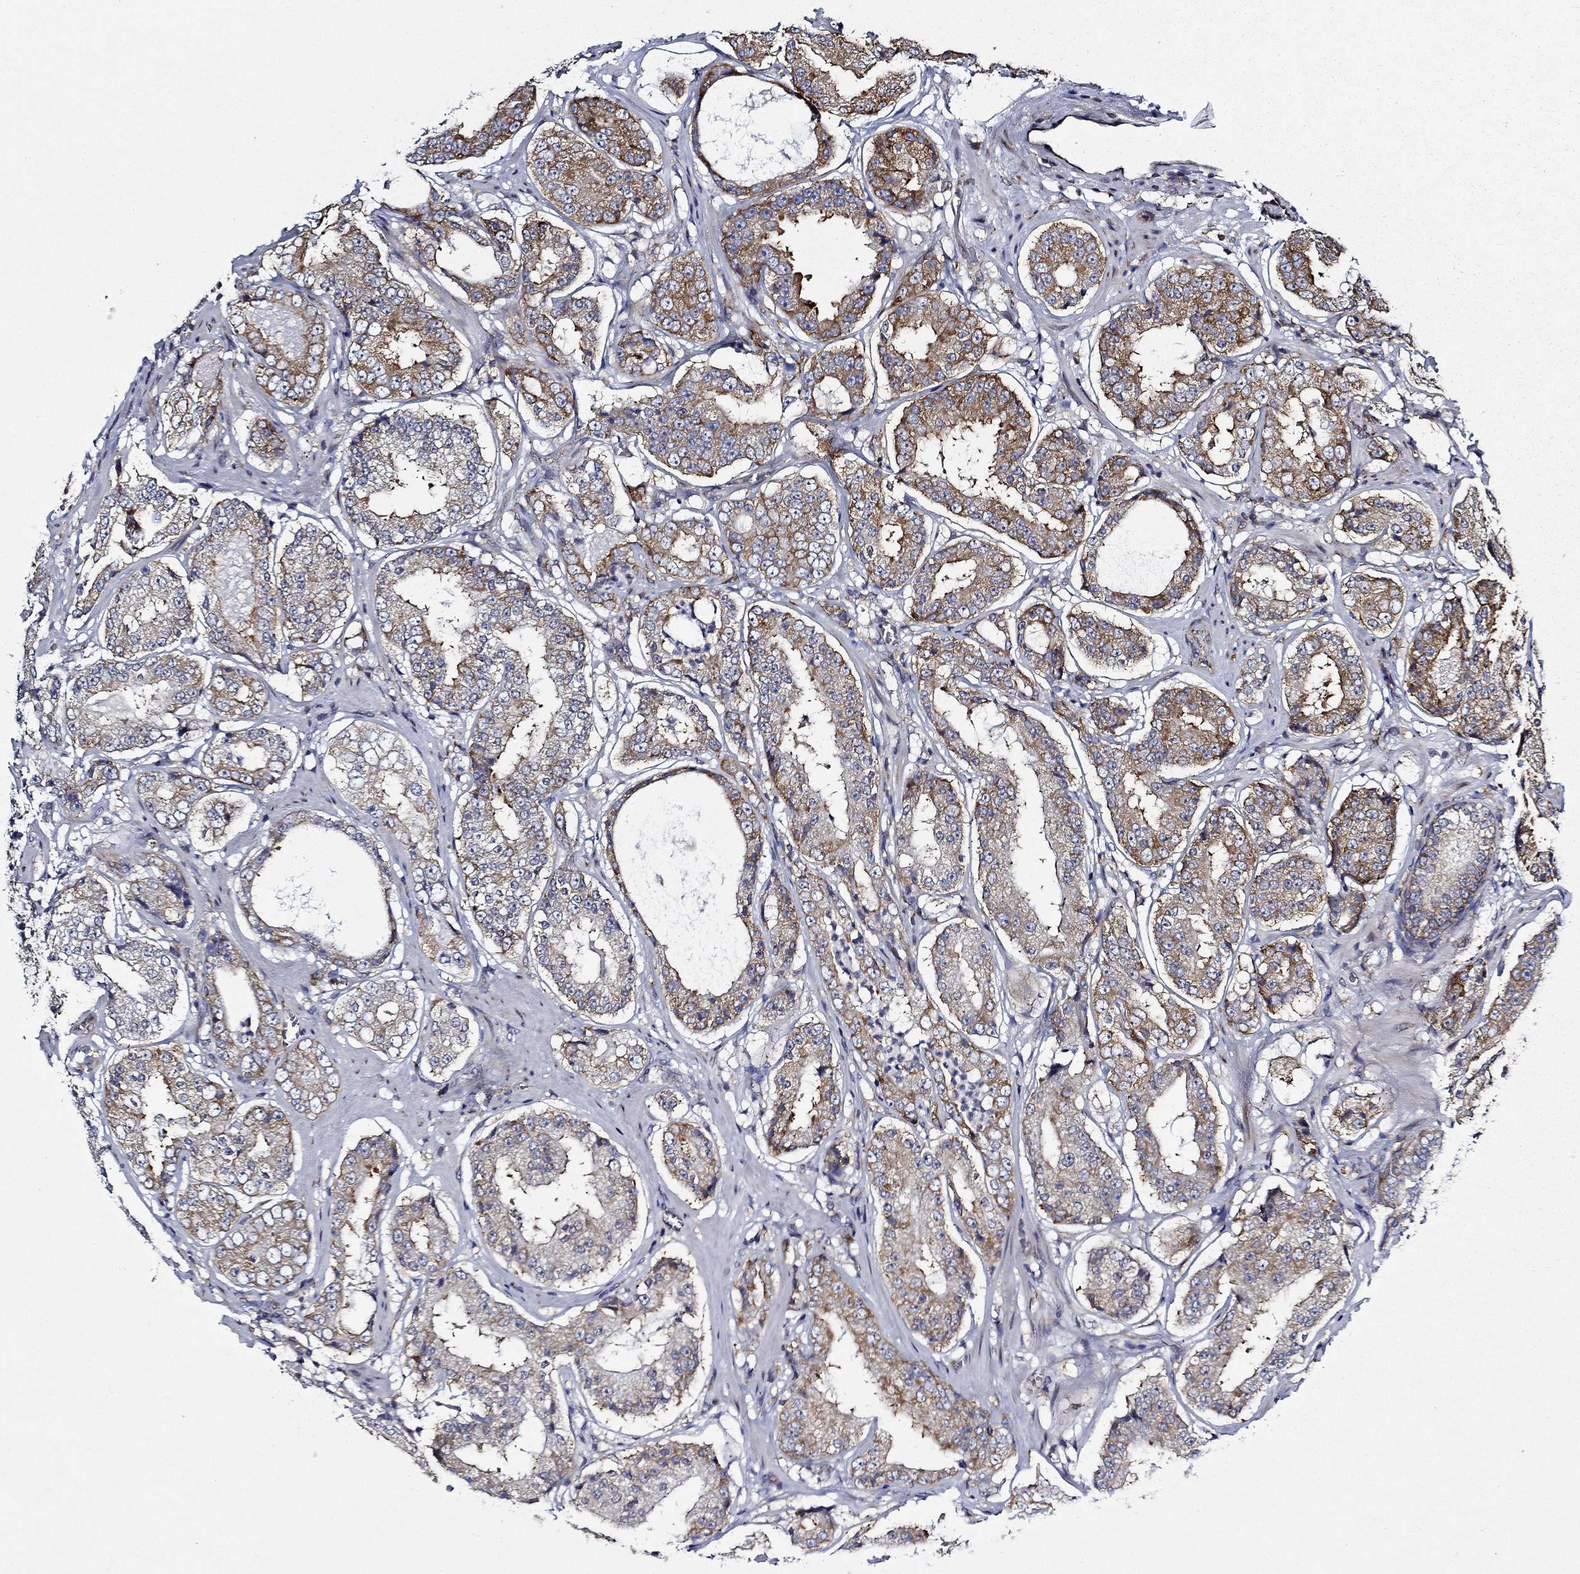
{"staining": {"intensity": "strong", "quantity": "25%-75%", "location": "cytoplasmic/membranous"}, "tissue": "prostate cancer", "cell_type": "Tumor cells", "image_type": "cancer", "snomed": [{"axis": "morphology", "description": "Adenocarcinoma, Low grade"}, {"axis": "topography", "description": "Prostate"}], "caption": "The immunohistochemical stain highlights strong cytoplasmic/membranous expression in tumor cells of prostate cancer (adenocarcinoma (low-grade)) tissue.", "gene": "FXR1", "patient": {"sex": "male", "age": 60}}